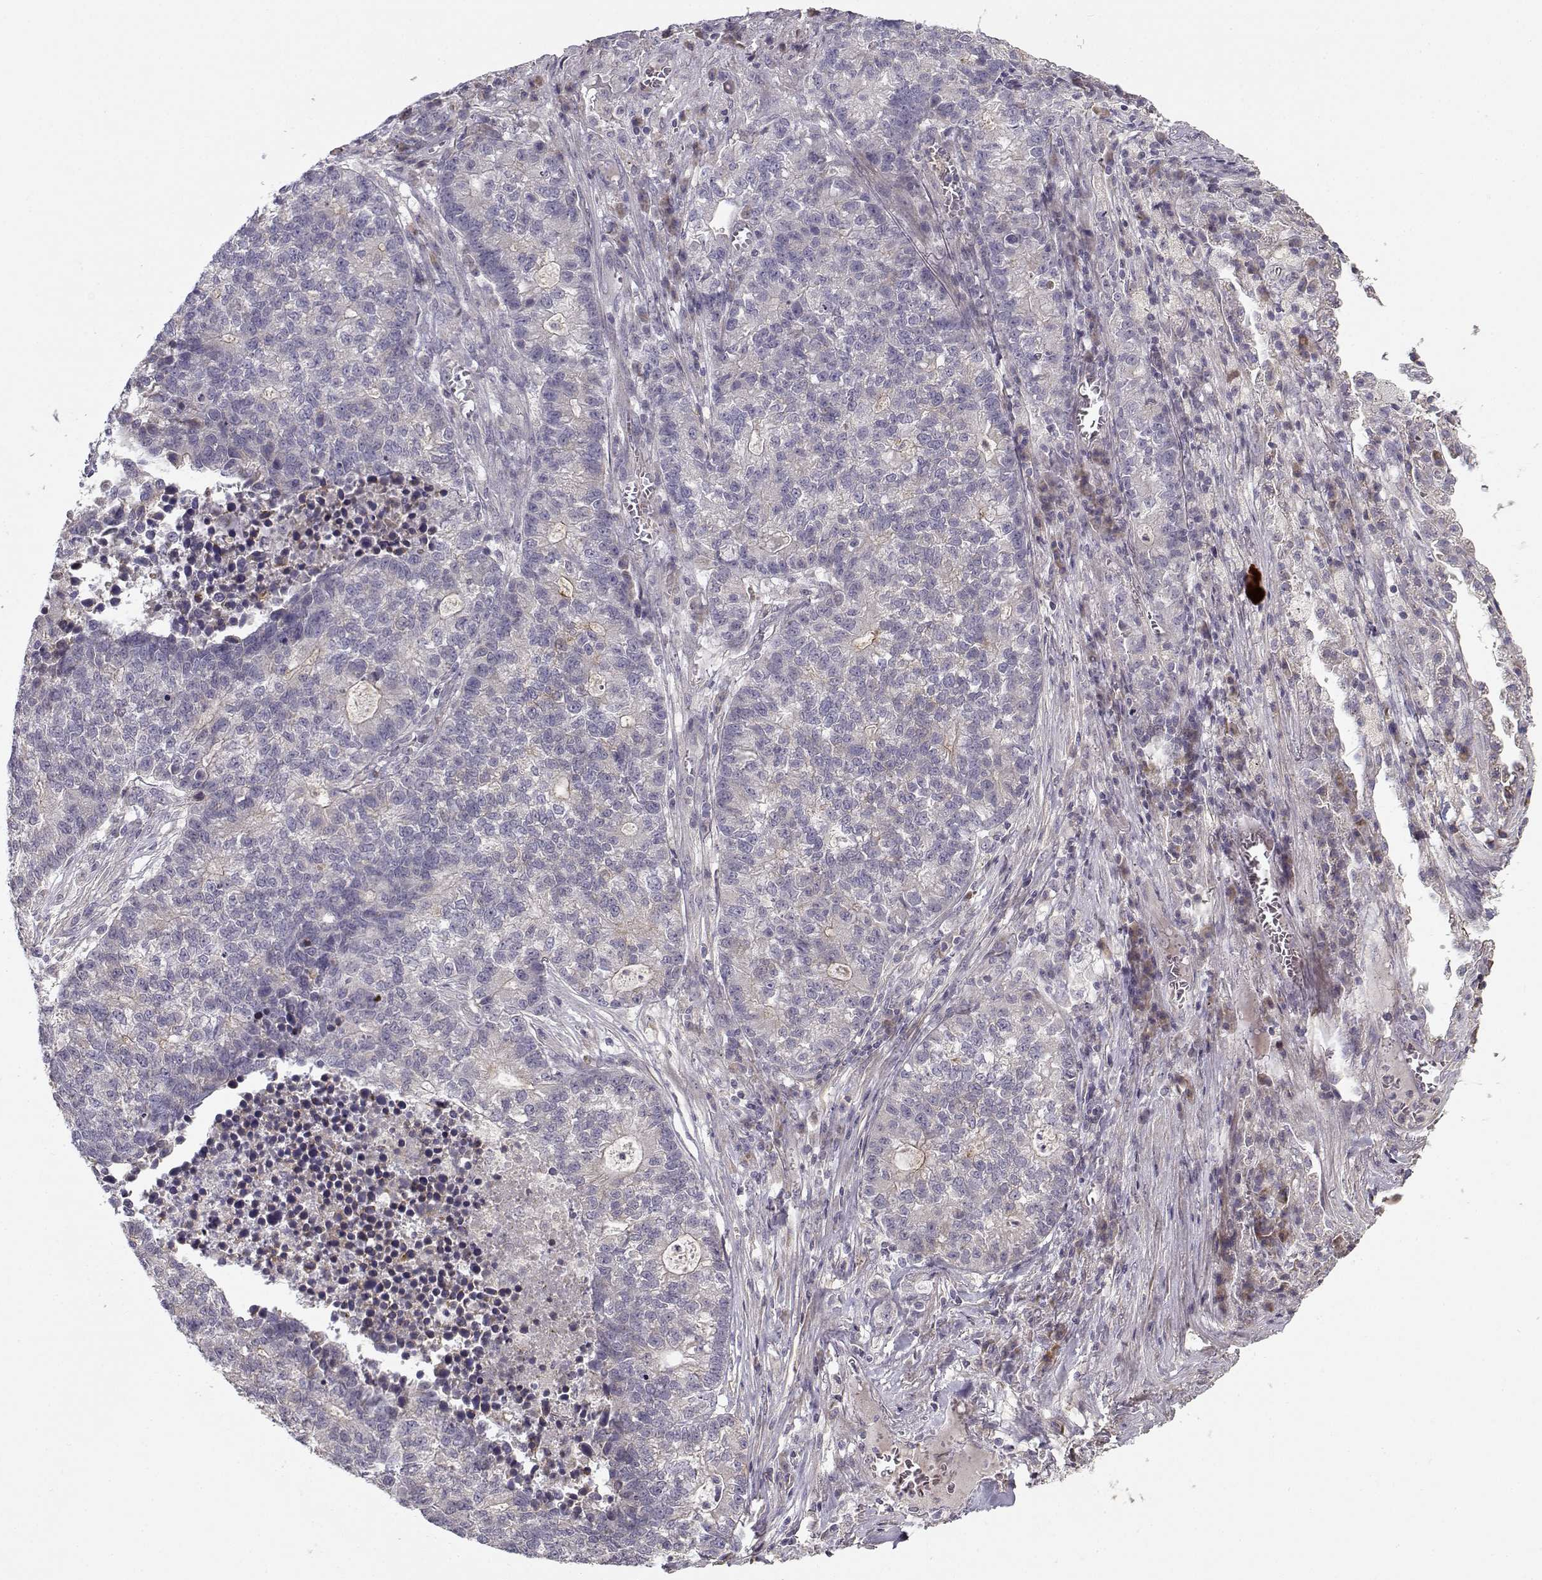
{"staining": {"intensity": "negative", "quantity": "none", "location": "none"}, "tissue": "lung cancer", "cell_type": "Tumor cells", "image_type": "cancer", "snomed": [{"axis": "morphology", "description": "Adenocarcinoma, NOS"}, {"axis": "topography", "description": "Lung"}], "caption": "Tumor cells are negative for protein expression in human adenocarcinoma (lung). (DAB (3,3'-diaminobenzidine) immunohistochemistry (IHC), high magnification).", "gene": "ENTPD8", "patient": {"sex": "male", "age": 57}}